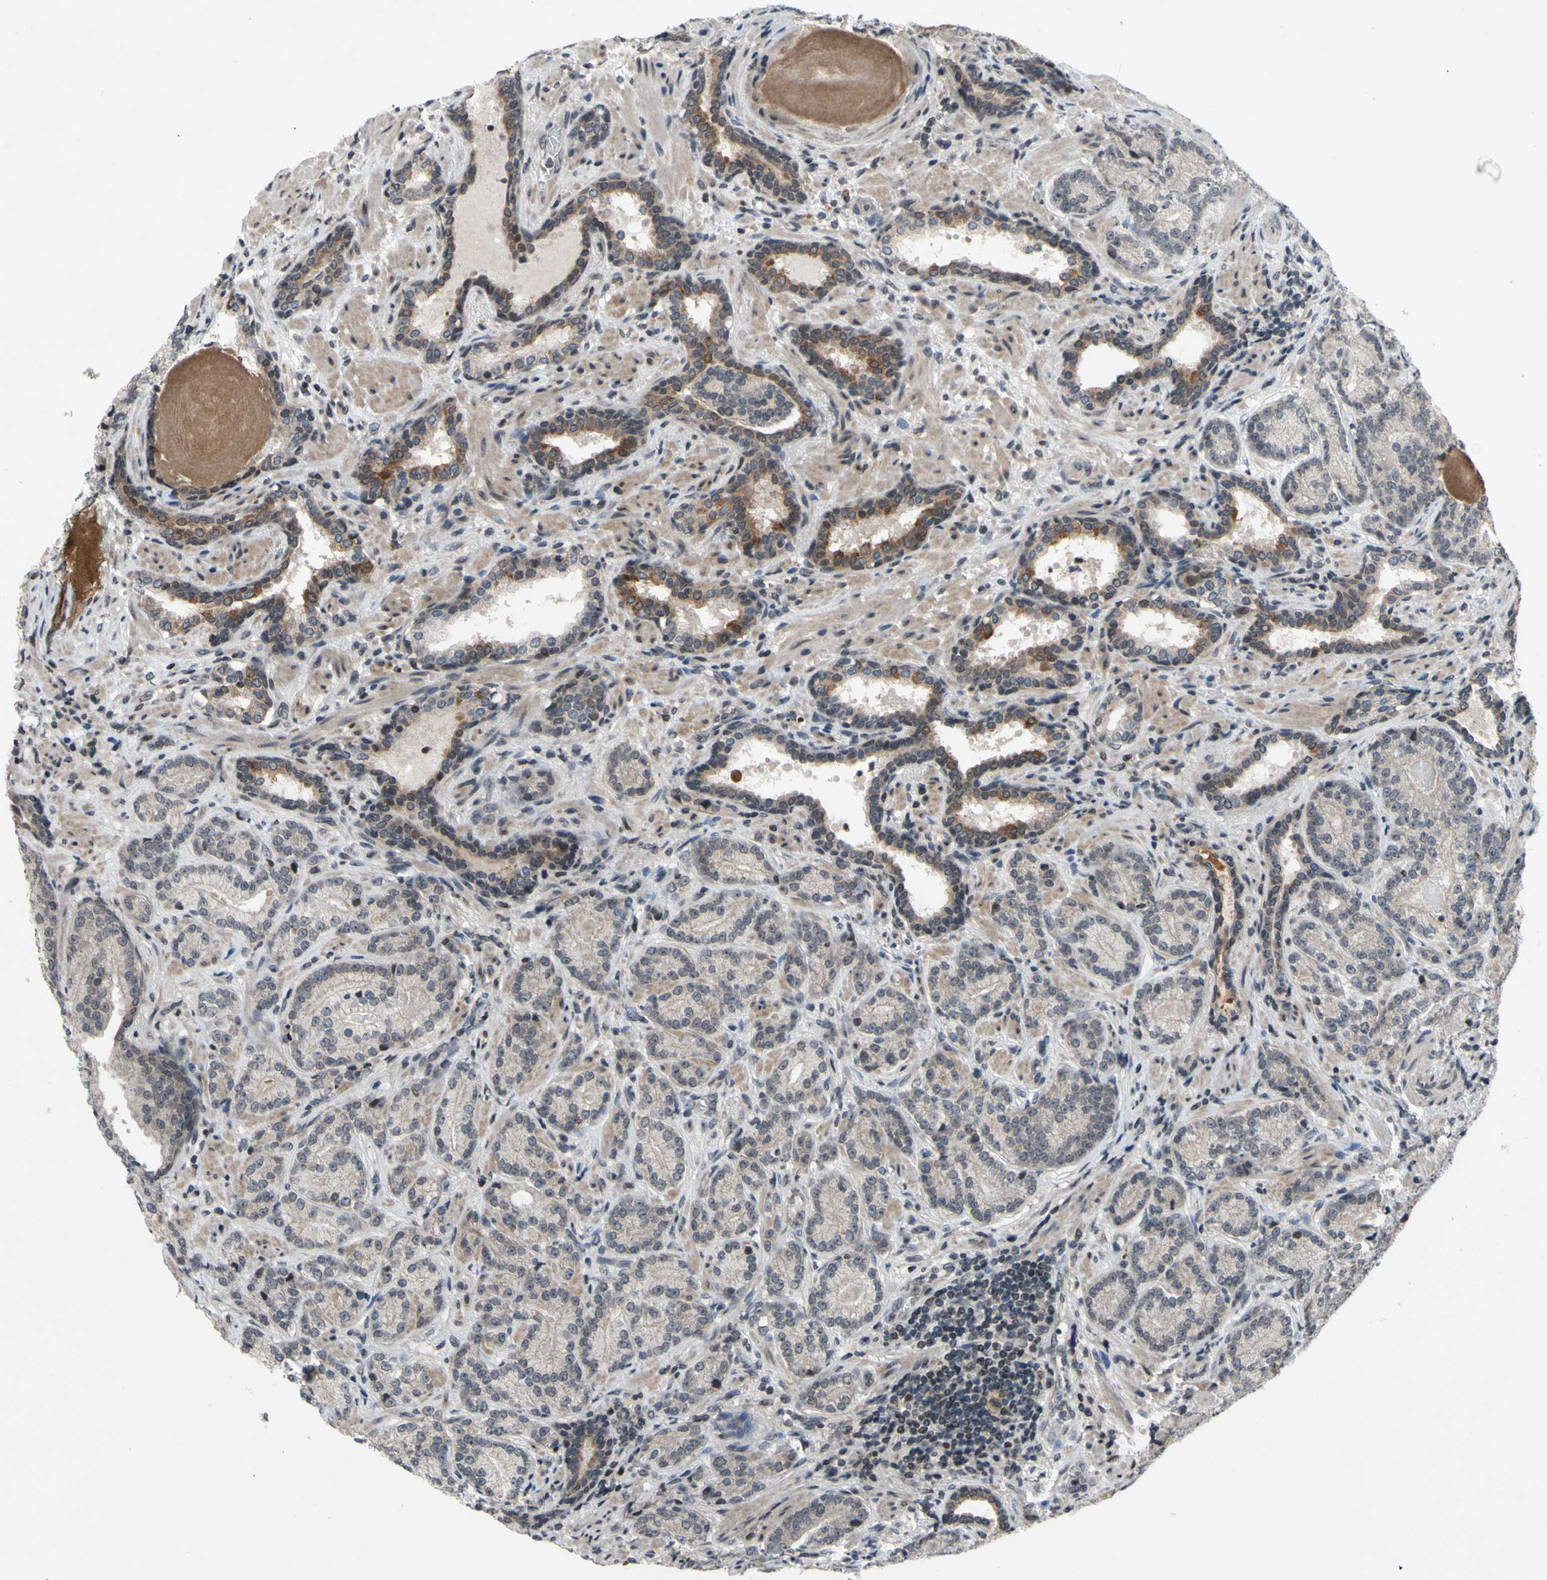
{"staining": {"intensity": "moderate", "quantity": "25%-75%", "location": "cytoplasmic/membranous"}, "tissue": "prostate cancer", "cell_type": "Tumor cells", "image_type": "cancer", "snomed": [{"axis": "morphology", "description": "Adenocarcinoma, High grade"}, {"axis": "topography", "description": "Prostate"}], "caption": "Immunohistochemistry image of neoplastic tissue: human high-grade adenocarcinoma (prostate) stained using IHC exhibits medium levels of moderate protein expression localized specifically in the cytoplasmic/membranous of tumor cells, appearing as a cytoplasmic/membranous brown color.", "gene": "XPO1", "patient": {"sex": "male", "age": 61}}